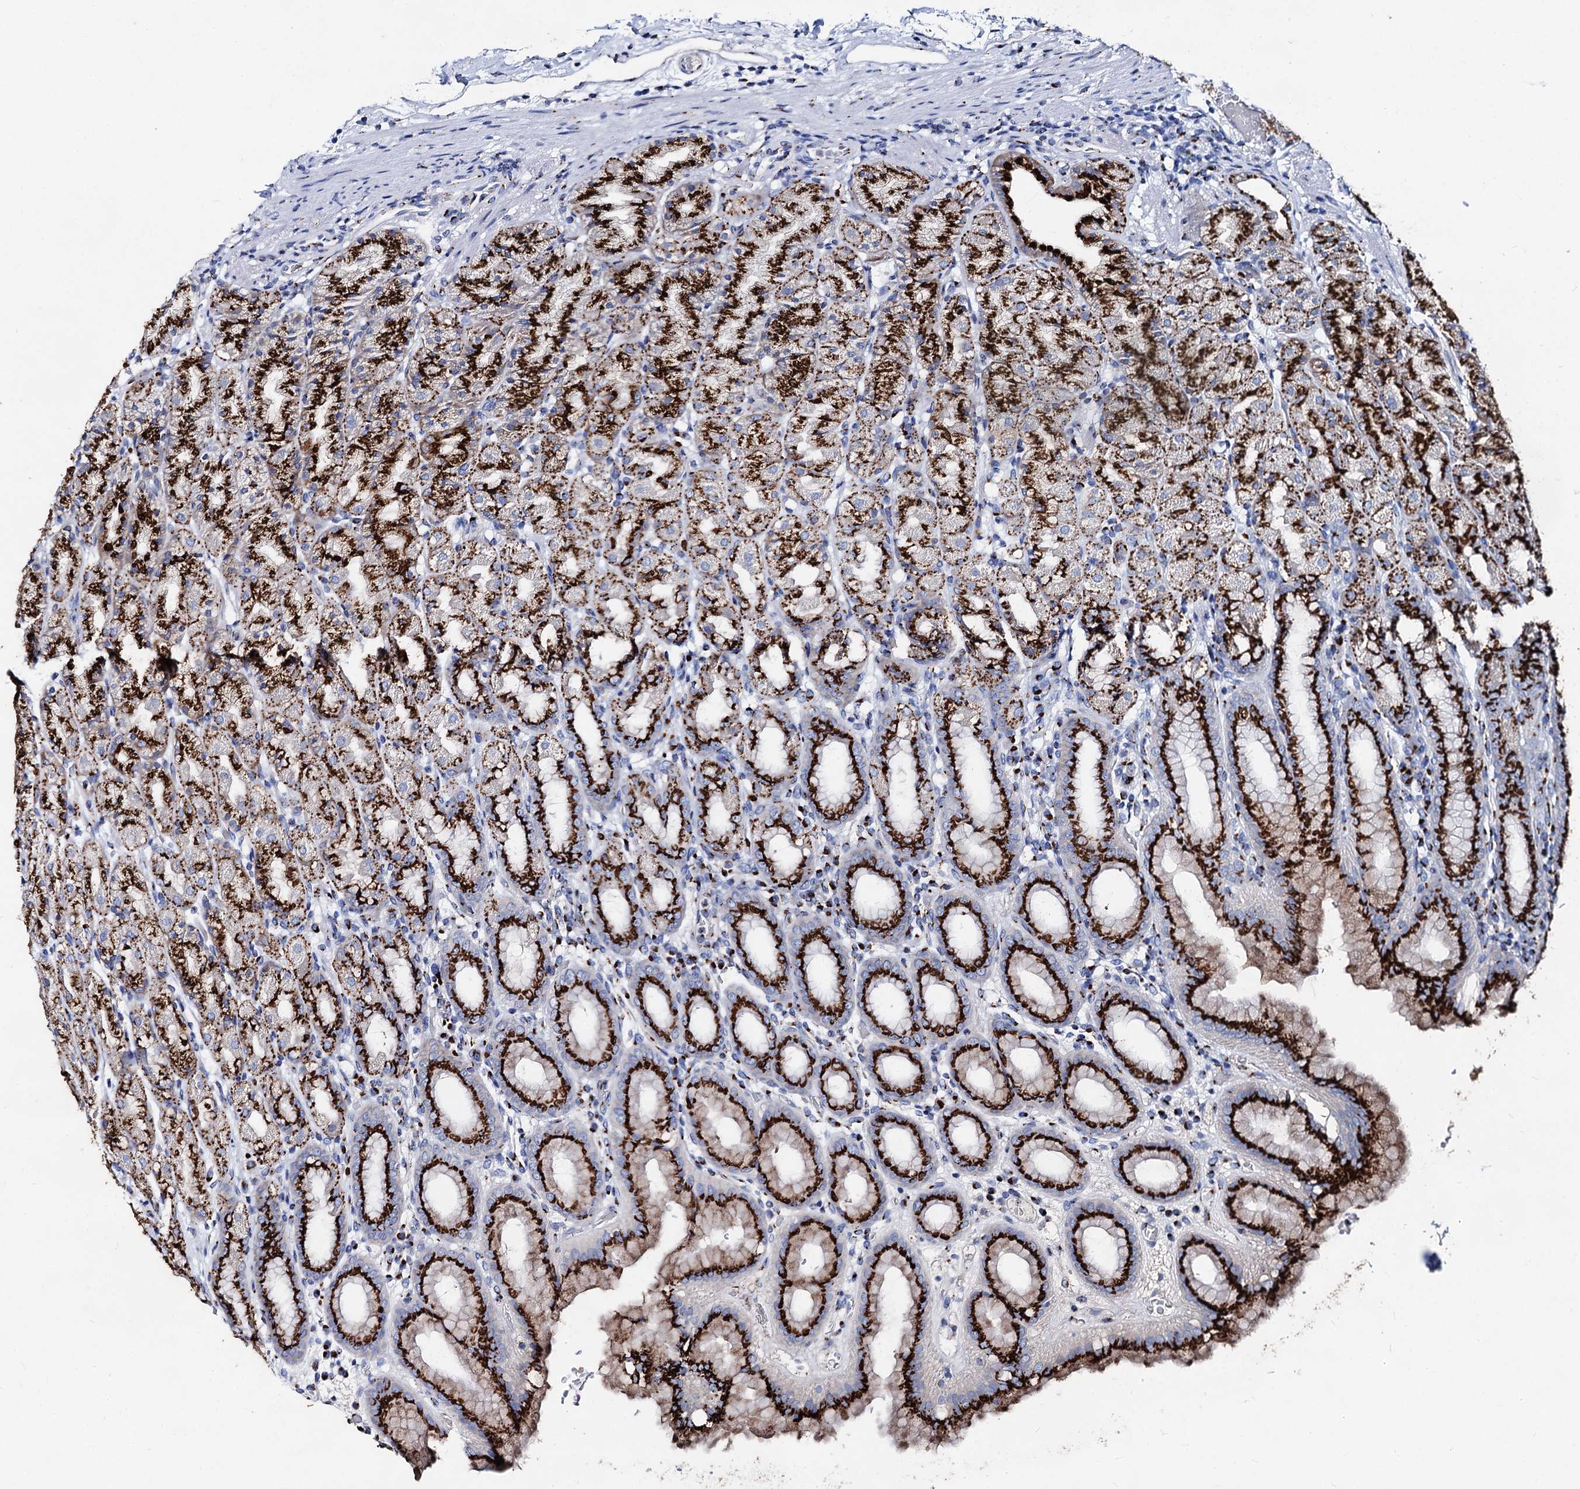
{"staining": {"intensity": "strong", "quantity": ">75%", "location": "cytoplasmic/membranous"}, "tissue": "stomach", "cell_type": "Glandular cells", "image_type": "normal", "snomed": [{"axis": "morphology", "description": "Normal tissue, NOS"}, {"axis": "topography", "description": "Stomach, upper"}], "caption": "Approximately >75% of glandular cells in benign human stomach demonstrate strong cytoplasmic/membranous protein staining as visualized by brown immunohistochemical staining.", "gene": "TM9SF3", "patient": {"sex": "male", "age": 68}}